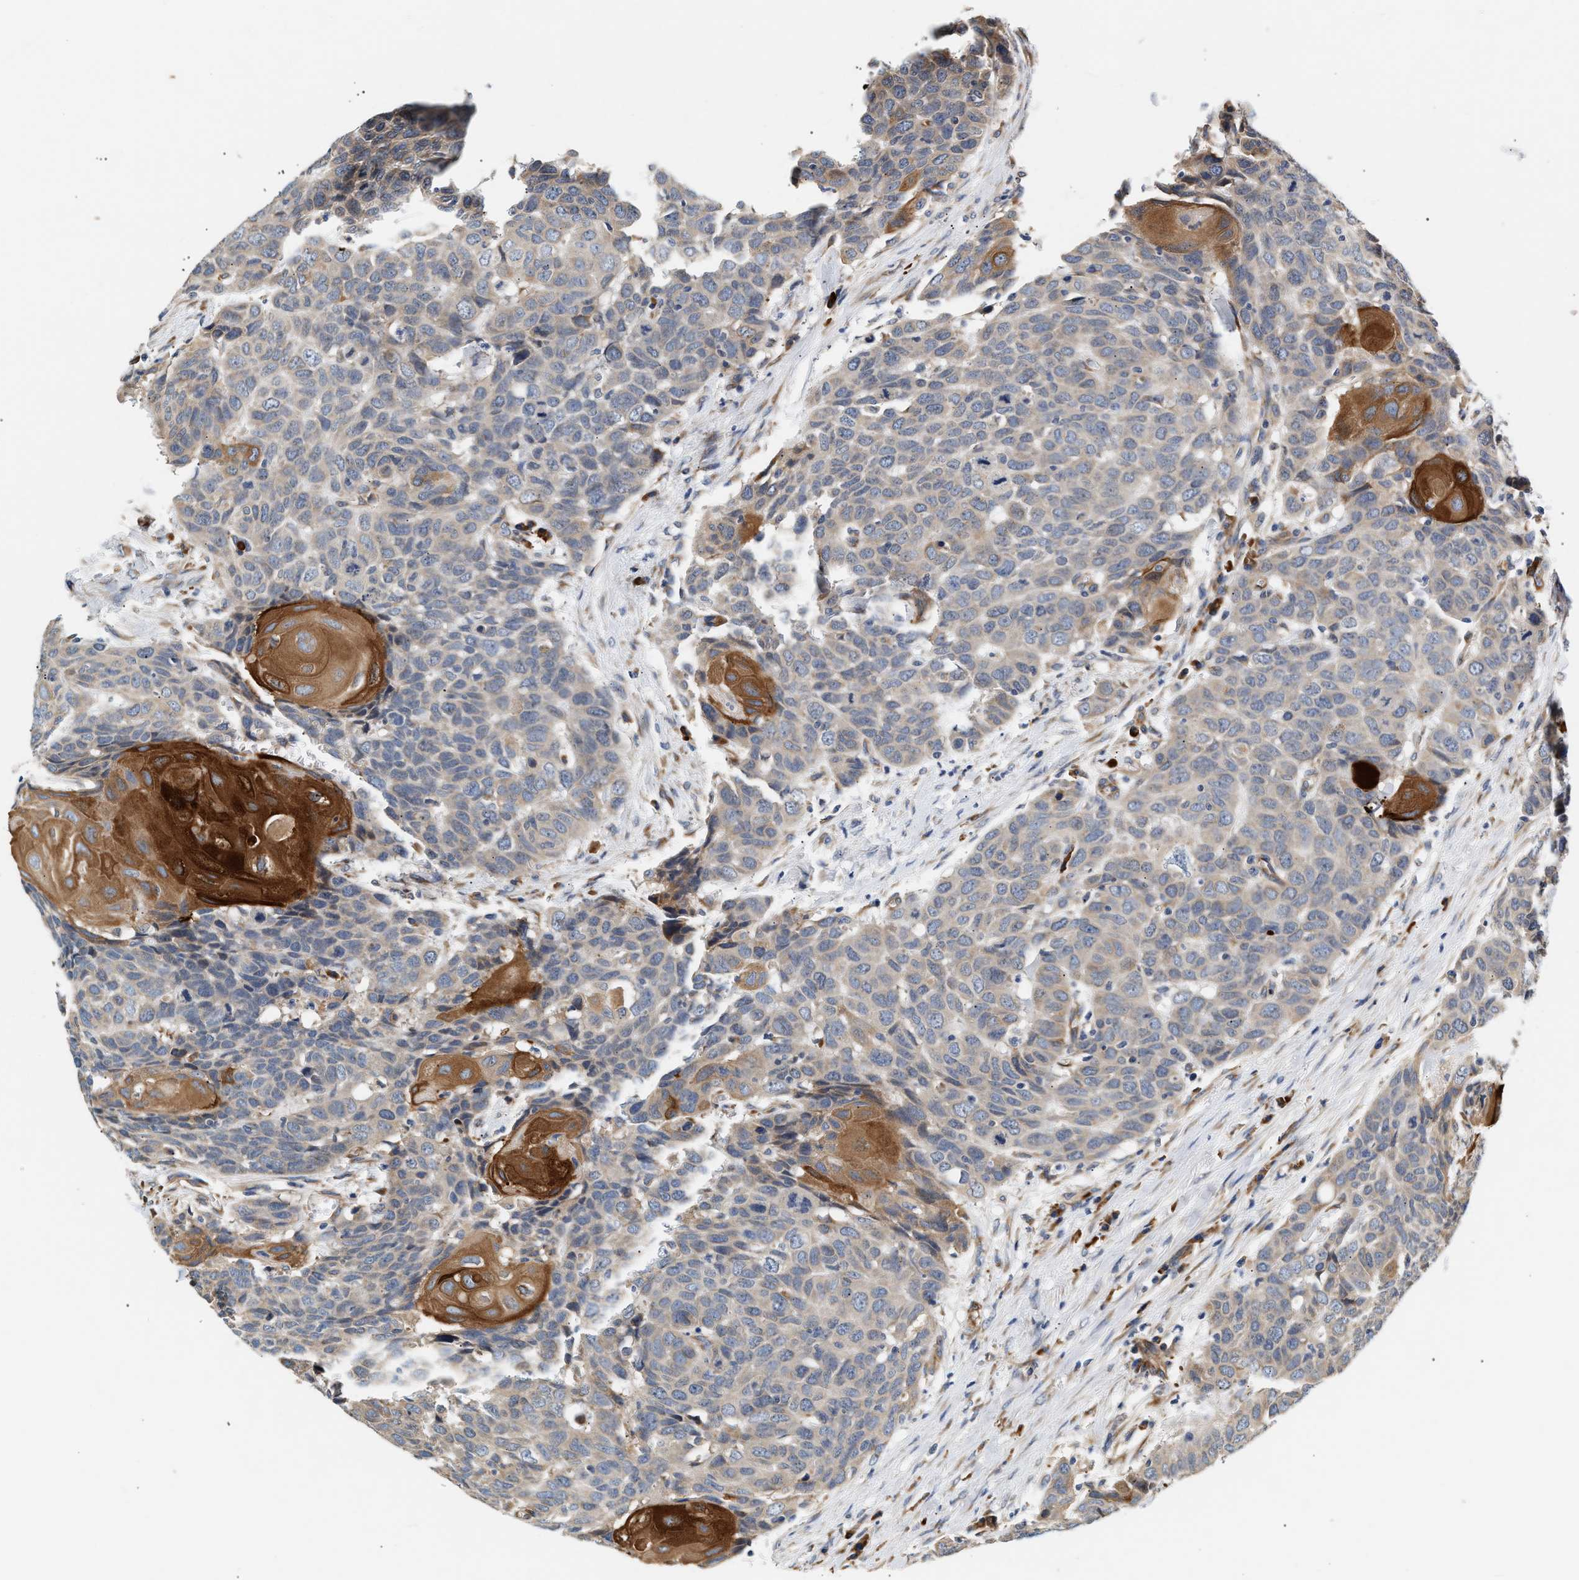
{"staining": {"intensity": "strong", "quantity": "<25%", "location": "cytoplasmic/membranous"}, "tissue": "head and neck cancer", "cell_type": "Tumor cells", "image_type": "cancer", "snomed": [{"axis": "morphology", "description": "Squamous cell carcinoma, NOS"}, {"axis": "topography", "description": "Head-Neck"}], "caption": "Human head and neck cancer (squamous cell carcinoma) stained with a protein marker reveals strong staining in tumor cells.", "gene": "IFT74", "patient": {"sex": "male", "age": 66}}